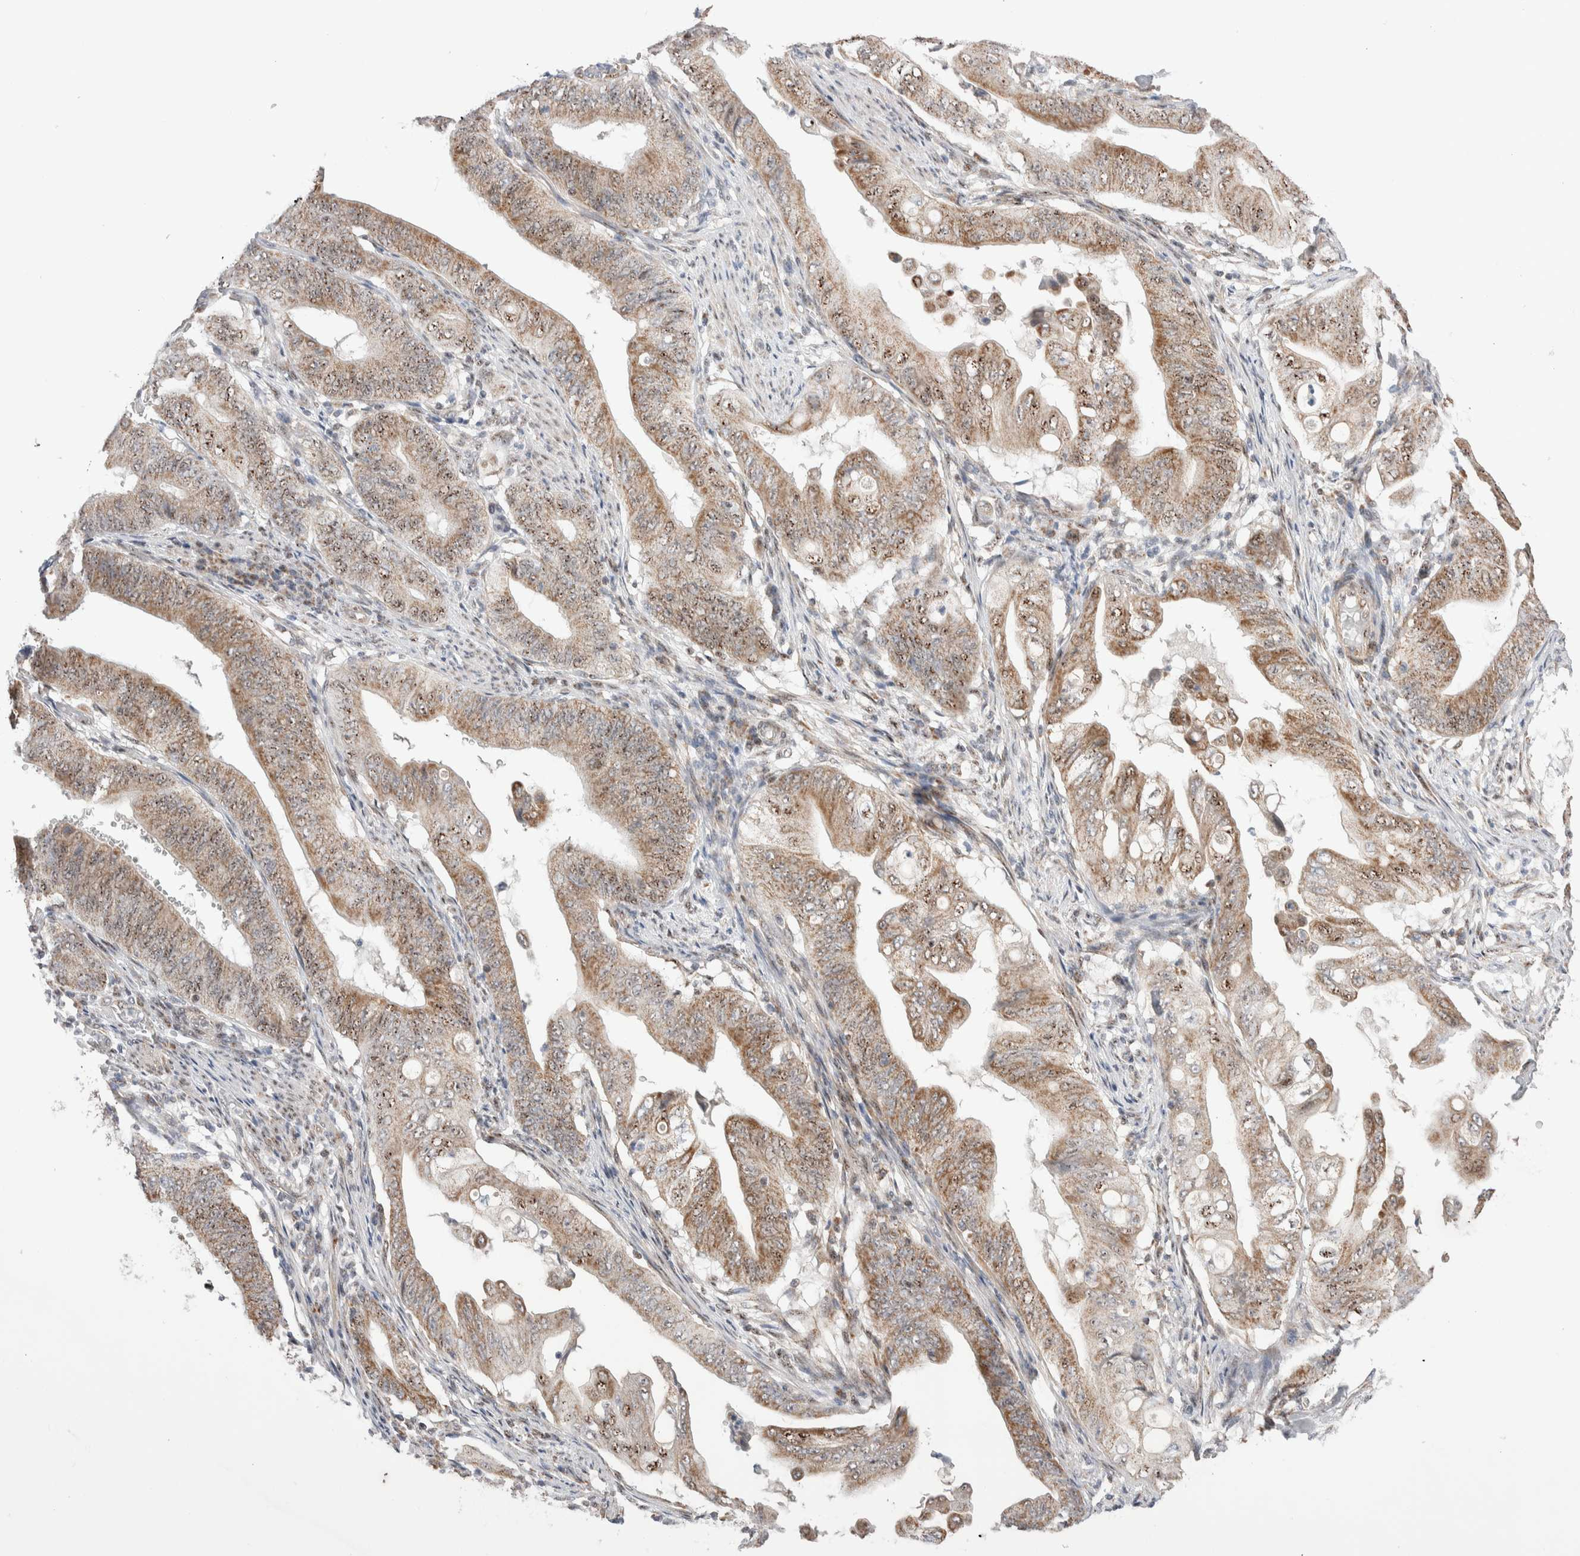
{"staining": {"intensity": "moderate", "quantity": ">75%", "location": "cytoplasmic/membranous,nuclear"}, "tissue": "stomach cancer", "cell_type": "Tumor cells", "image_type": "cancer", "snomed": [{"axis": "morphology", "description": "Adenocarcinoma, NOS"}, {"axis": "topography", "description": "Stomach"}], "caption": "Immunohistochemistry (IHC) staining of stomach cancer (adenocarcinoma), which shows medium levels of moderate cytoplasmic/membranous and nuclear expression in approximately >75% of tumor cells indicating moderate cytoplasmic/membranous and nuclear protein staining. The staining was performed using DAB (brown) for protein detection and nuclei were counterstained in hematoxylin (blue).", "gene": "ZNF695", "patient": {"sex": "female", "age": 73}}